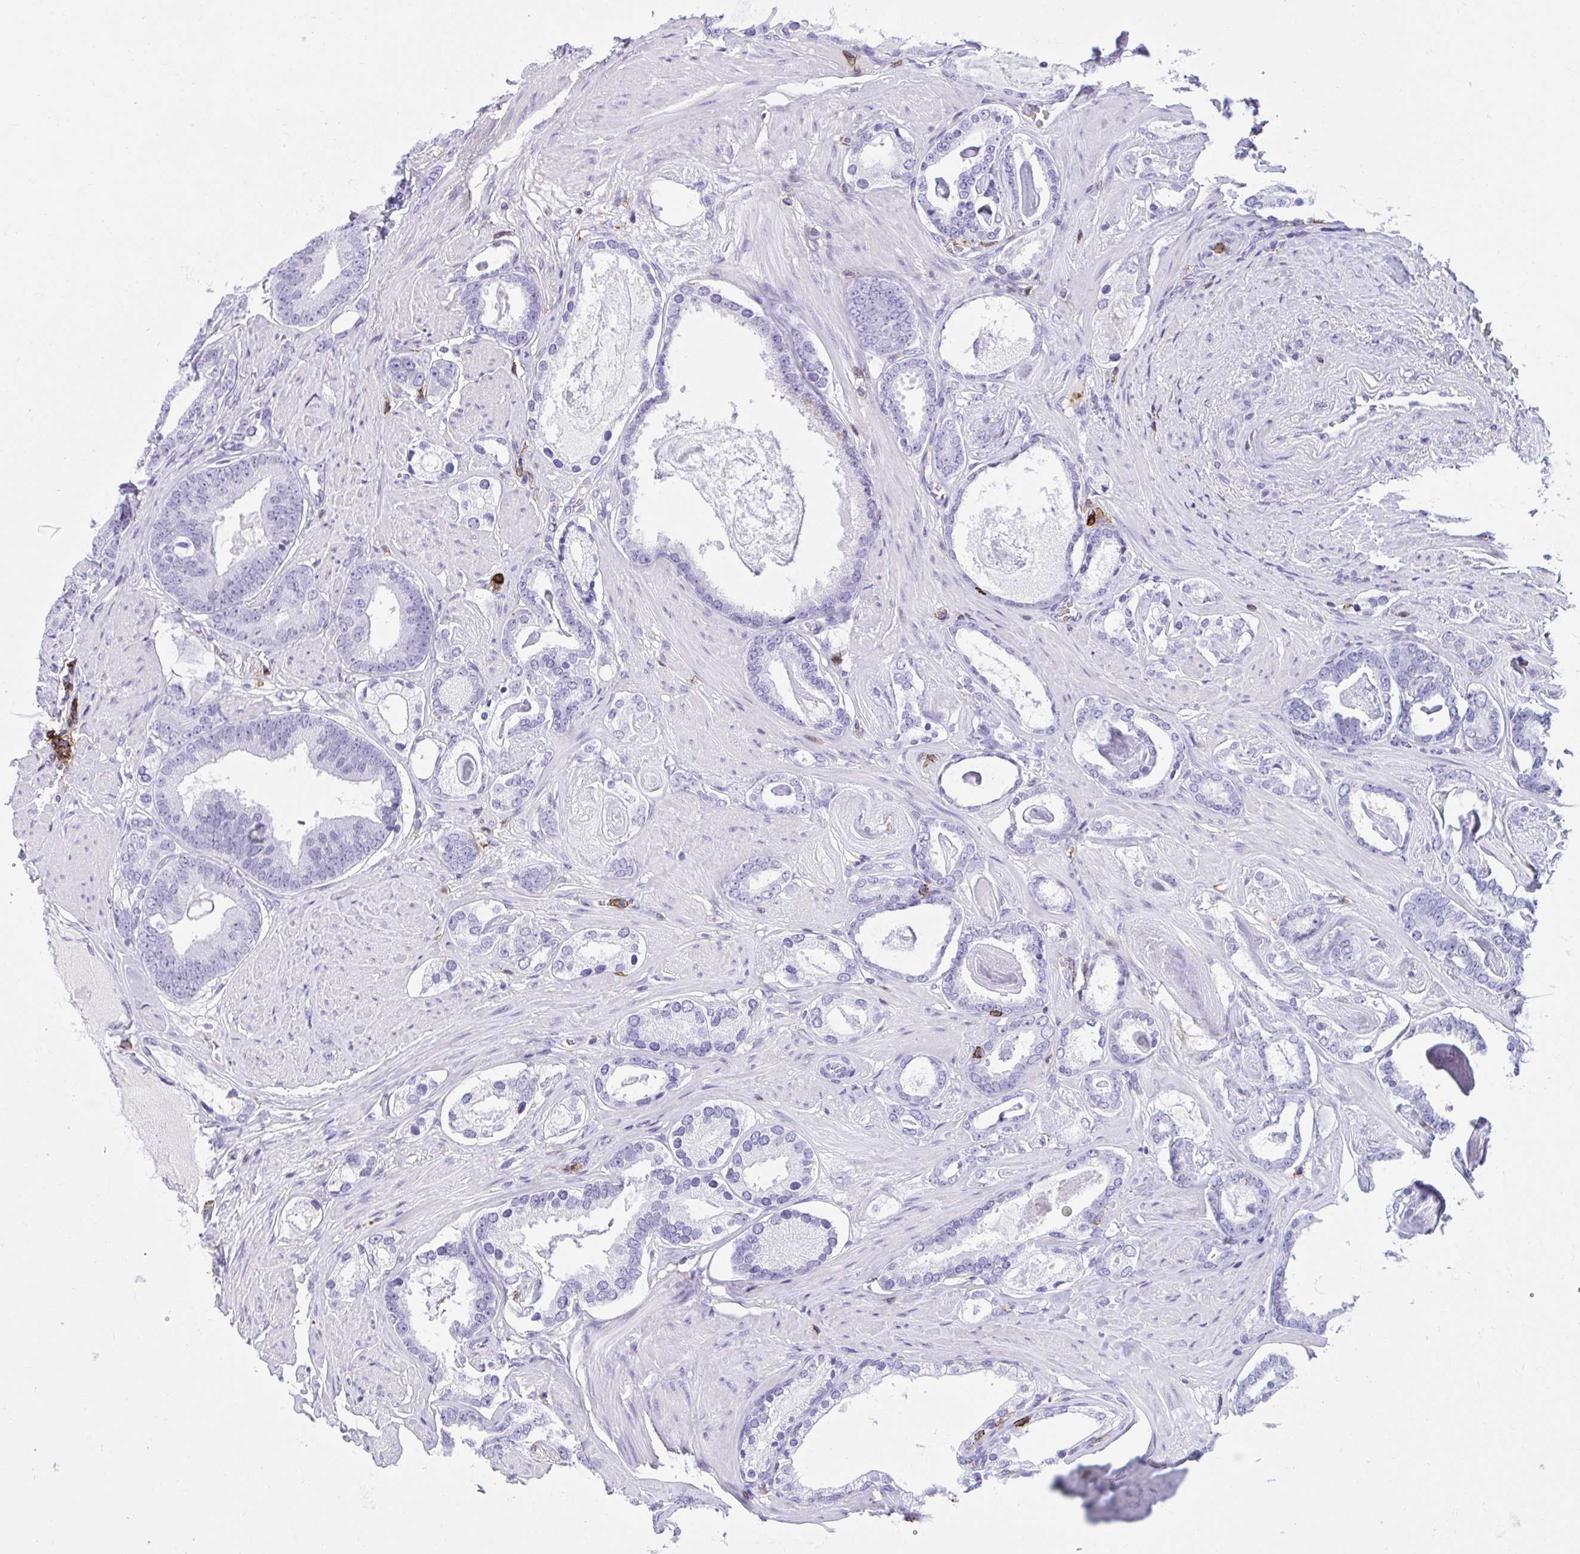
{"staining": {"intensity": "negative", "quantity": "none", "location": "none"}, "tissue": "prostate cancer", "cell_type": "Tumor cells", "image_type": "cancer", "snomed": [{"axis": "morphology", "description": "Adenocarcinoma, High grade"}, {"axis": "topography", "description": "Prostate"}], "caption": "This is an IHC micrograph of human prostate cancer (adenocarcinoma (high-grade)). There is no expression in tumor cells.", "gene": "SPN", "patient": {"sex": "male", "age": 63}}